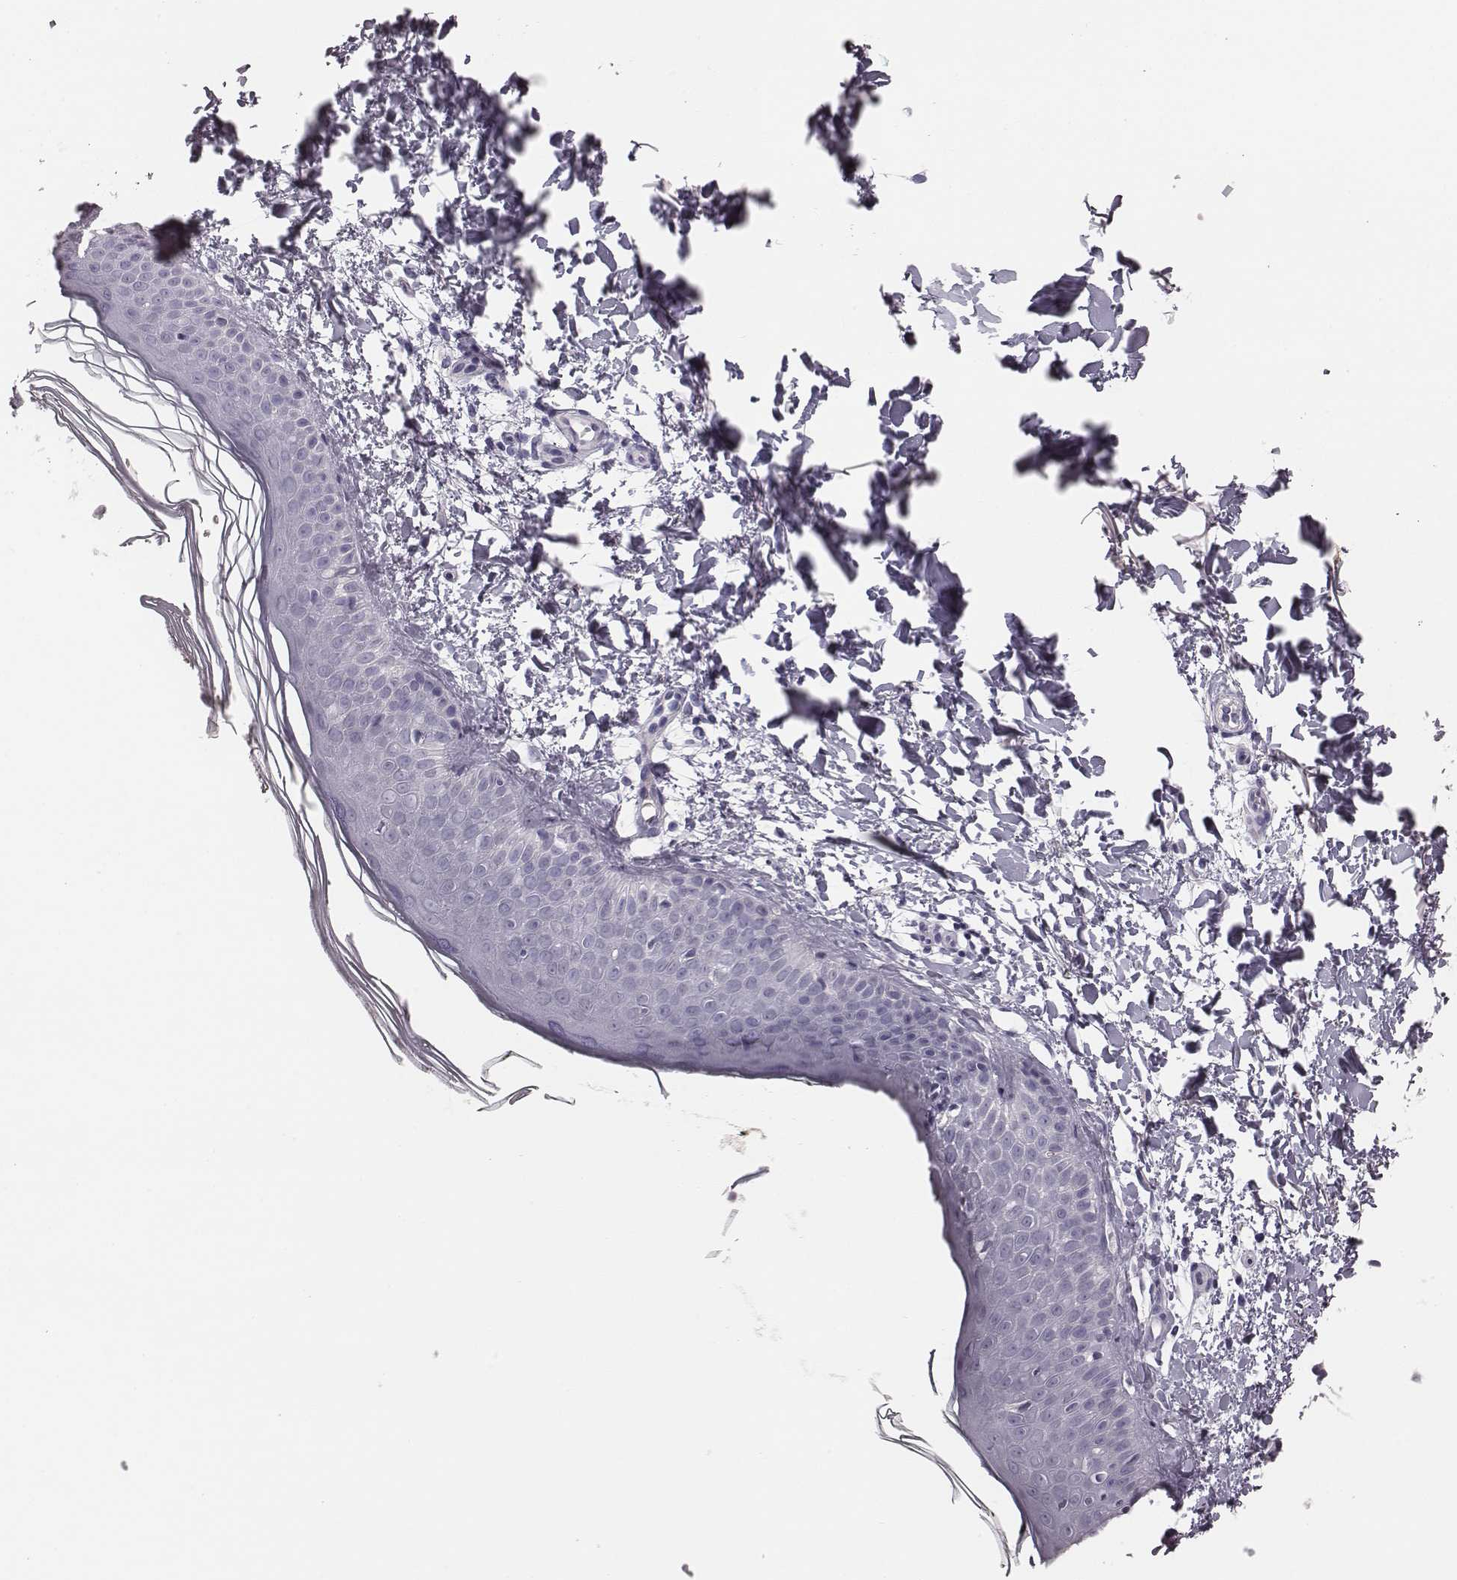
{"staining": {"intensity": "negative", "quantity": "none", "location": "none"}, "tissue": "skin", "cell_type": "Fibroblasts", "image_type": "normal", "snomed": [{"axis": "morphology", "description": "Normal tissue, NOS"}, {"axis": "topography", "description": "Skin"}], "caption": "Immunohistochemistry photomicrograph of unremarkable skin: skin stained with DAB displays no significant protein positivity in fibroblasts.", "gene": "CRISP1", "patient": {"sex": "female", "age": 62}}